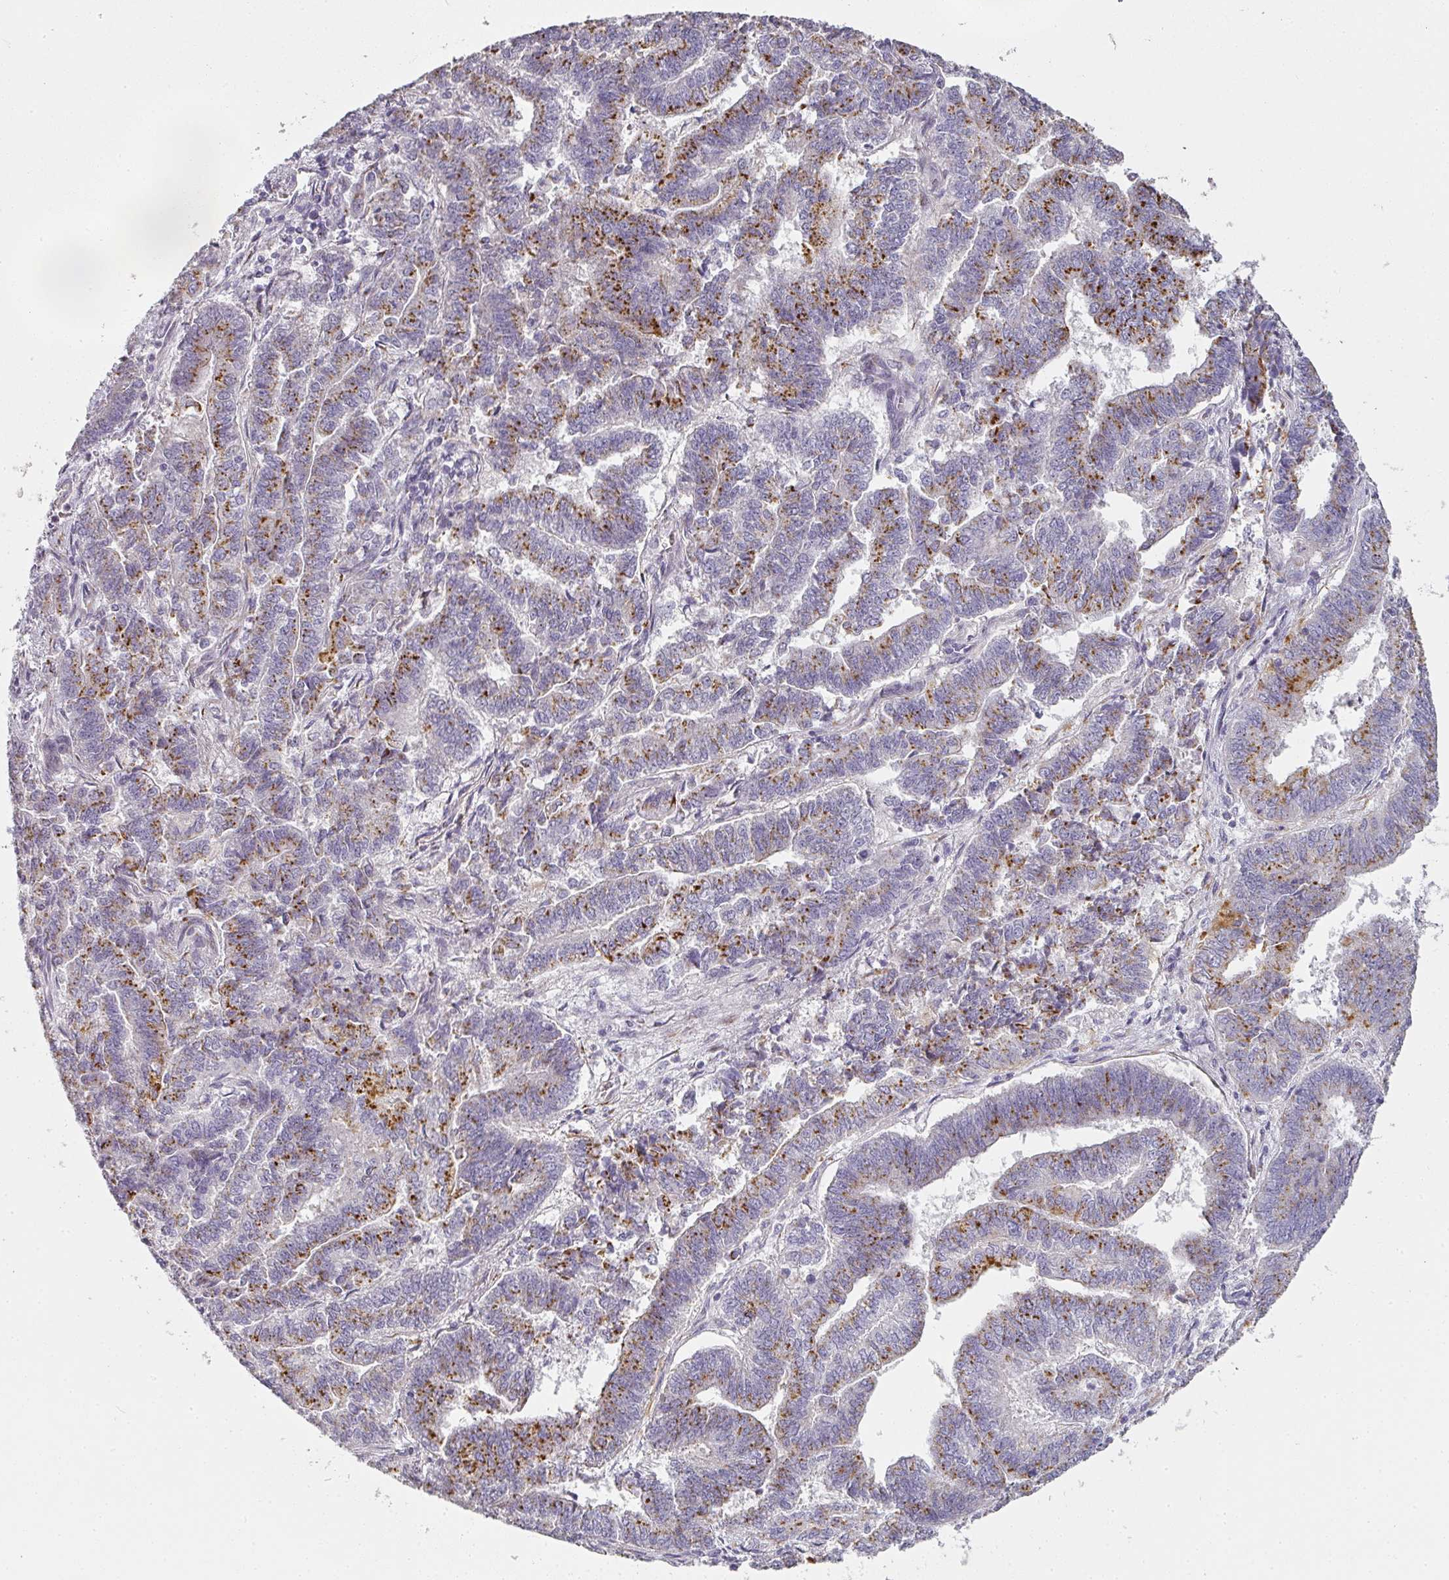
{"staining": {"intensity": "moderate", "quantity": "25%-75%", "location": "cytoplasmic/membranous"}, "tissue": "endometrial cancer", "cell_type": "Tumor cells", "image_type": "cancer", "snomed": [{"axis": "morphology", "description": "Adenocarcinoma, NOS"}, {"axis": "topography", "description": "Endometrium"}], "caption": "Immunohistochemistry (DAB (3,3'-diaminobenzidine)) staining of human endometrial adenocarcinoma displays moderate cytoplasmic/membranous protein staining in about 25%-75% of tumor cells.", "gene": "ATP8B2", "patient": {"sex": "female", "age": 72}}